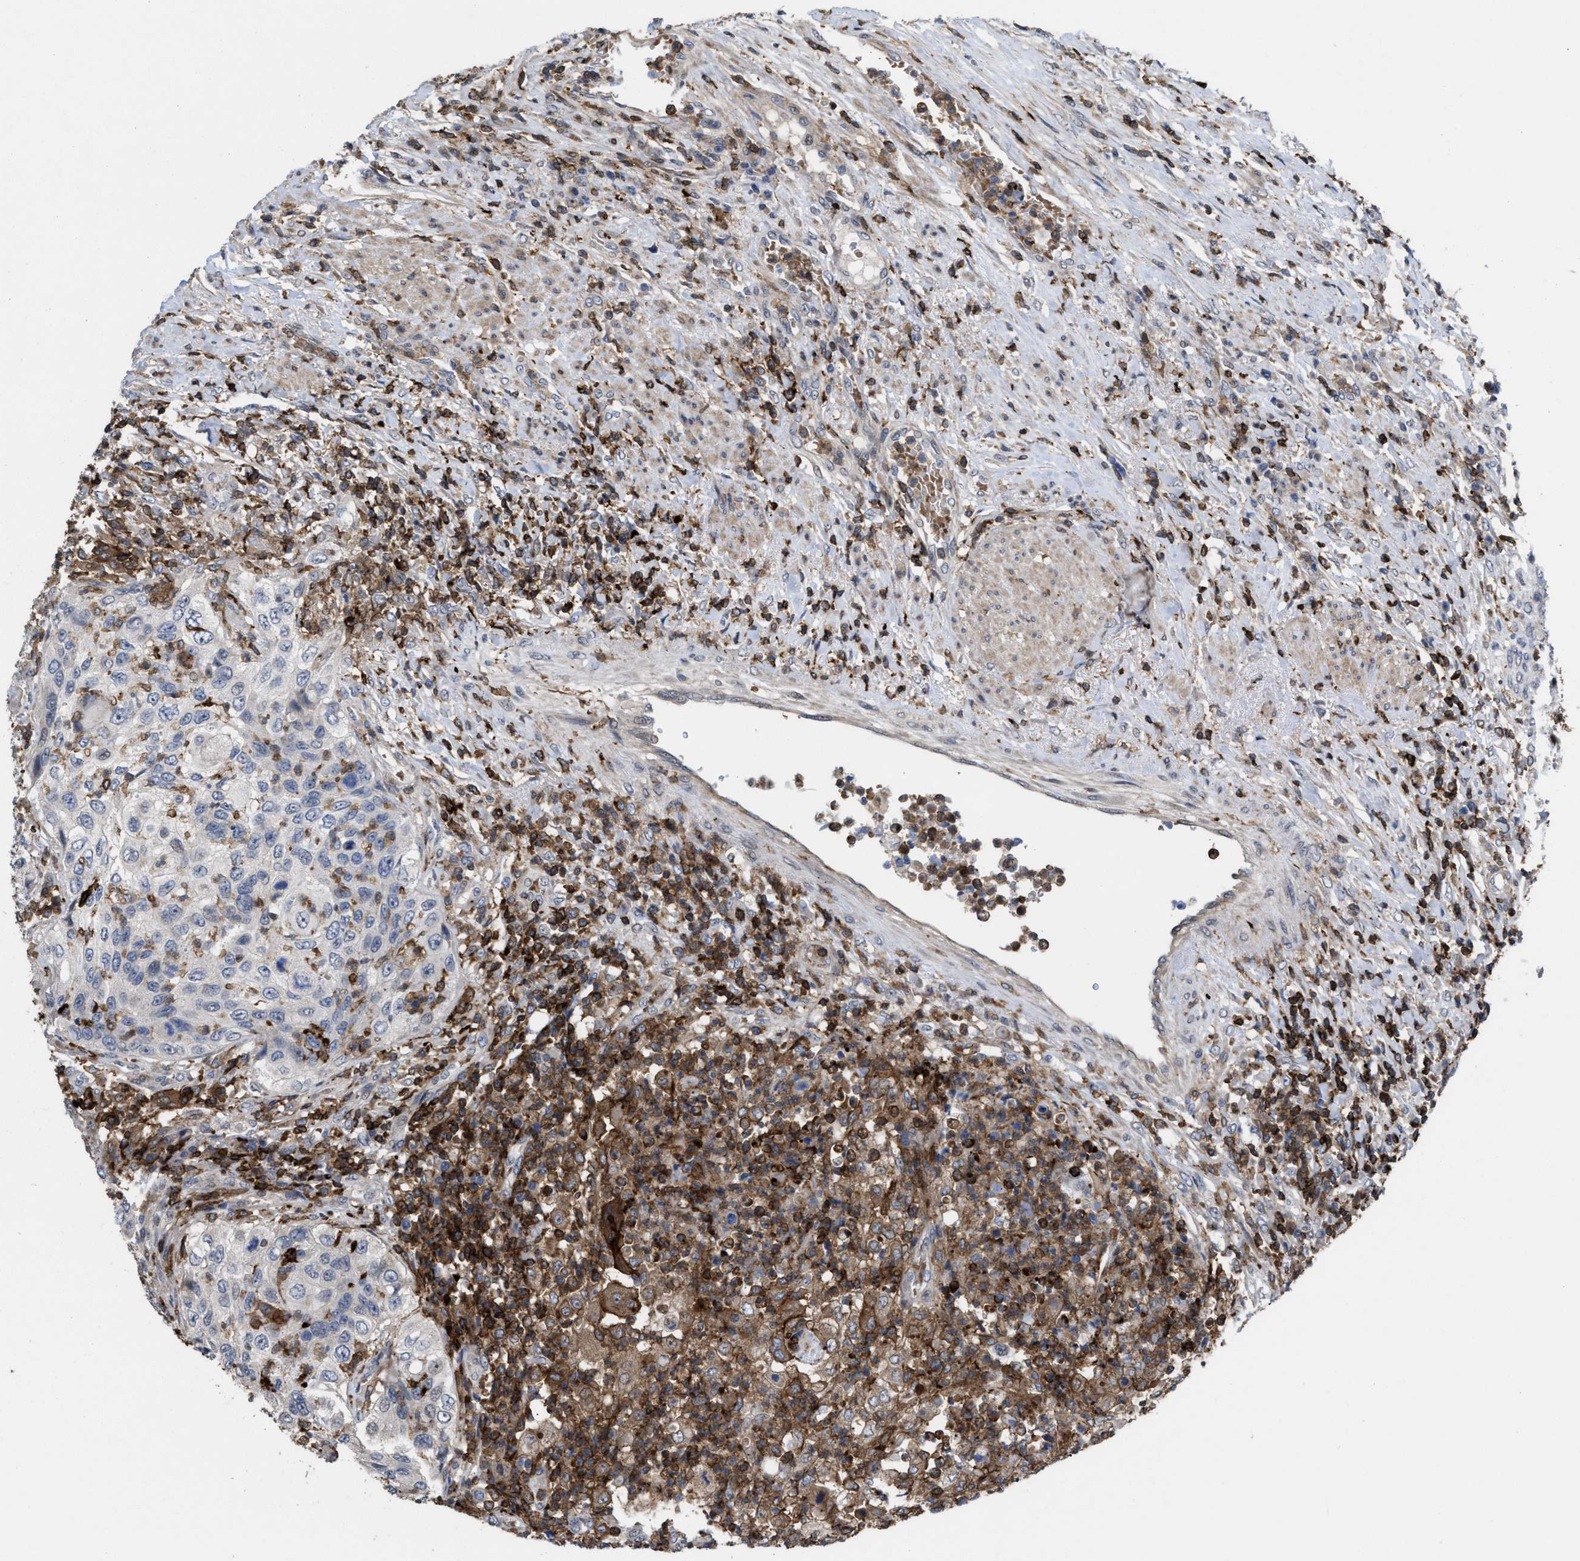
{"staining": {"intensity": "negative", "quantity": "none", "location": "none"}, "tissue": "urothelial cancer", "cell_type": "Tumor cells", "image_type": "cancer", "snomed": [{"axis": "morphology", "description": "Urothelial carcinoma, High grade"}, {"axis": "topography", "description": "Urinary bladder"}], "caption": "Tumor cells show no significant positivity in urothelial carcinoma (high-grade).", "gene": "PTPRE", "patient": {"sex": "female", "age": 60}}